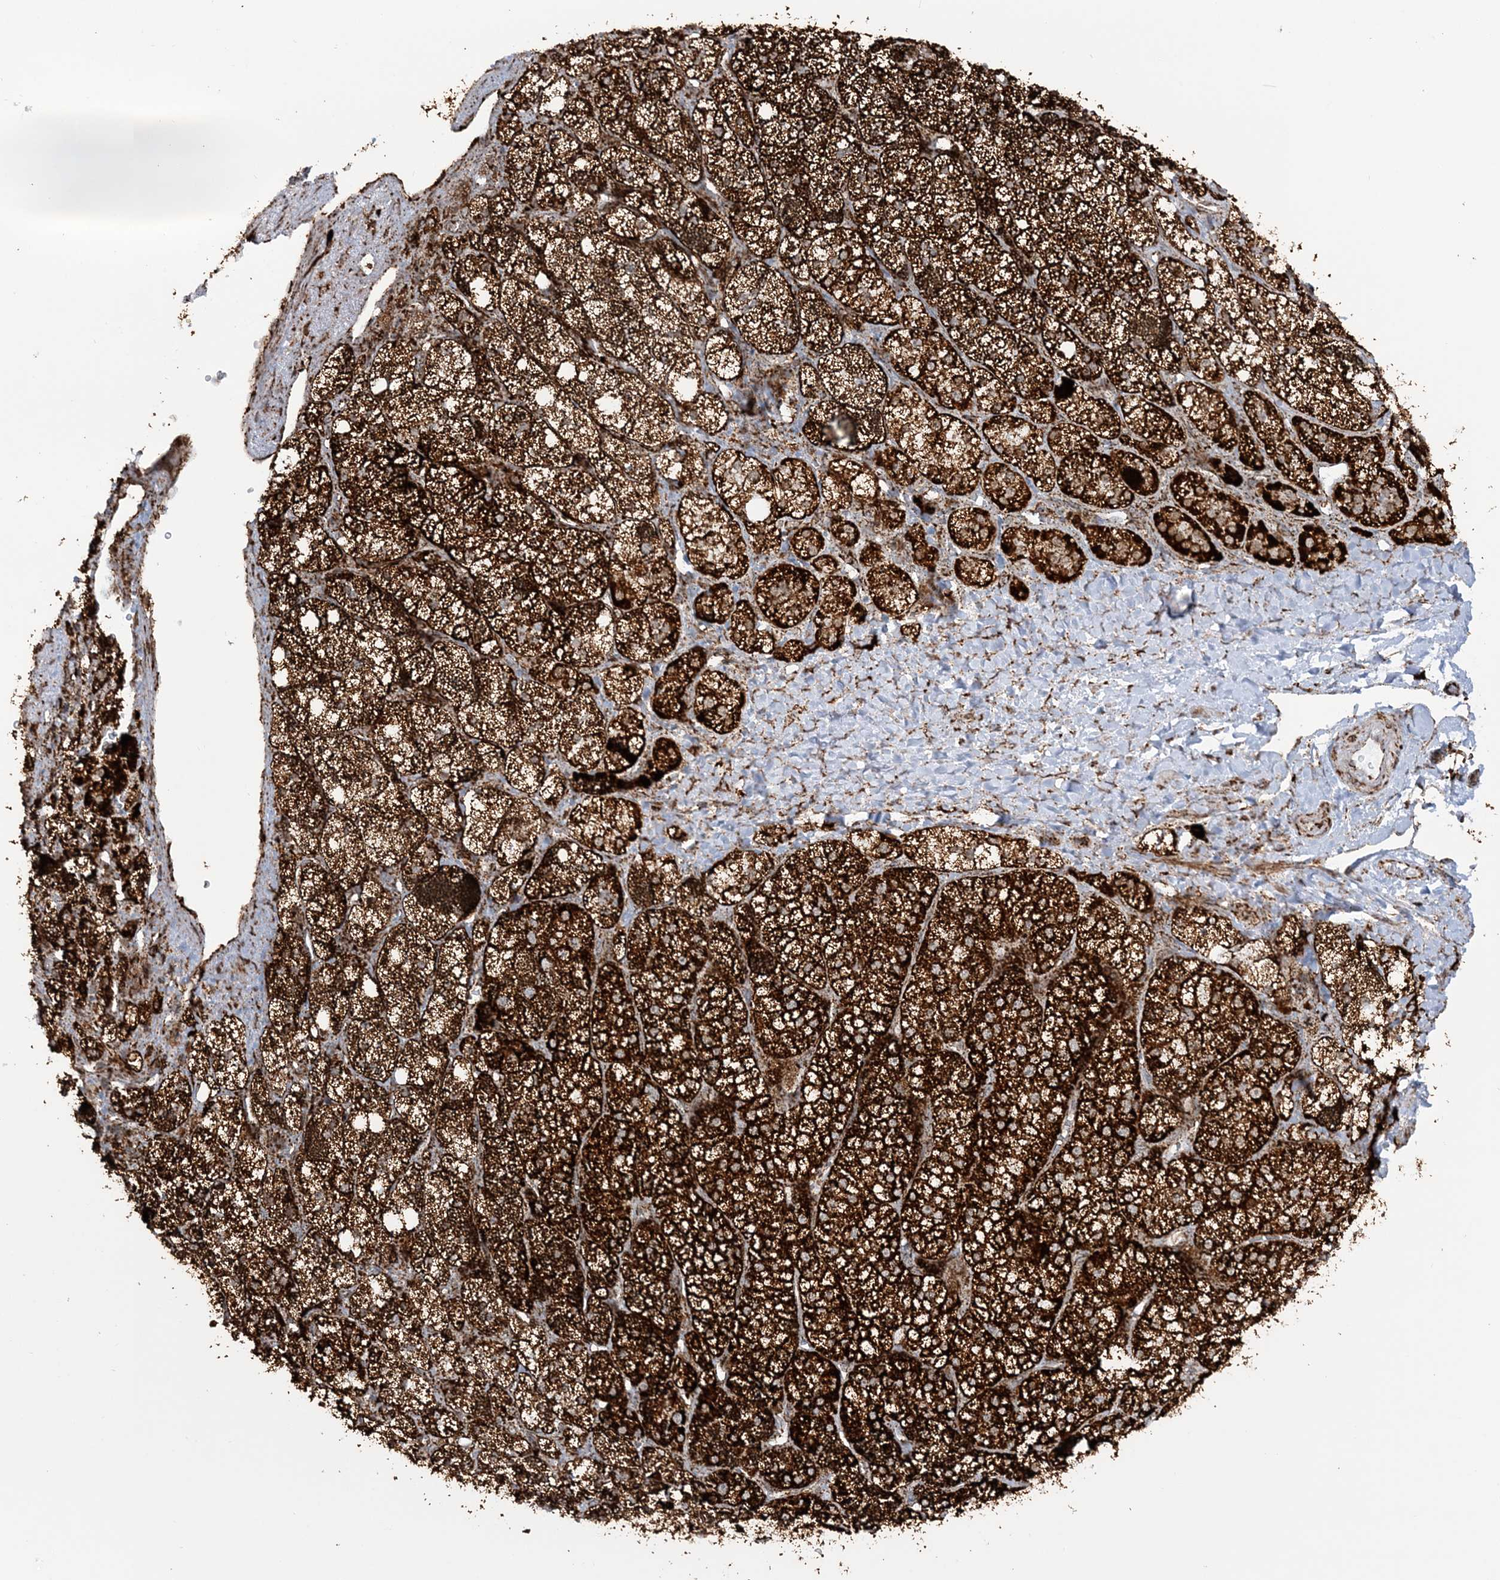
{"staining": {"intensity": "strong", "quantity": ">75%", "location": "cytoplasmic/membranous"}, "tissue": "adrenal gland", "cell_type": "Glandular cells", "image_type": "normal", "snomed": [{"axis": "morphology", "description": "Normal tissue, NOS"}, {"axis": "topography", "description": "Adrenal gland"}], "caption": "High-magnification brightfield microscopy of benign adrenal gland stained with DAB (brown) and counterstained with hematoxylin (blue). glandular cells exhibit strong cytoplasmic/membranous staining is identified in approximately>75% of cells. (IHC, brightfield microscopy, high magnification).", "gene": "CRY2", "patient": {"sex": "male", "age": 61}}